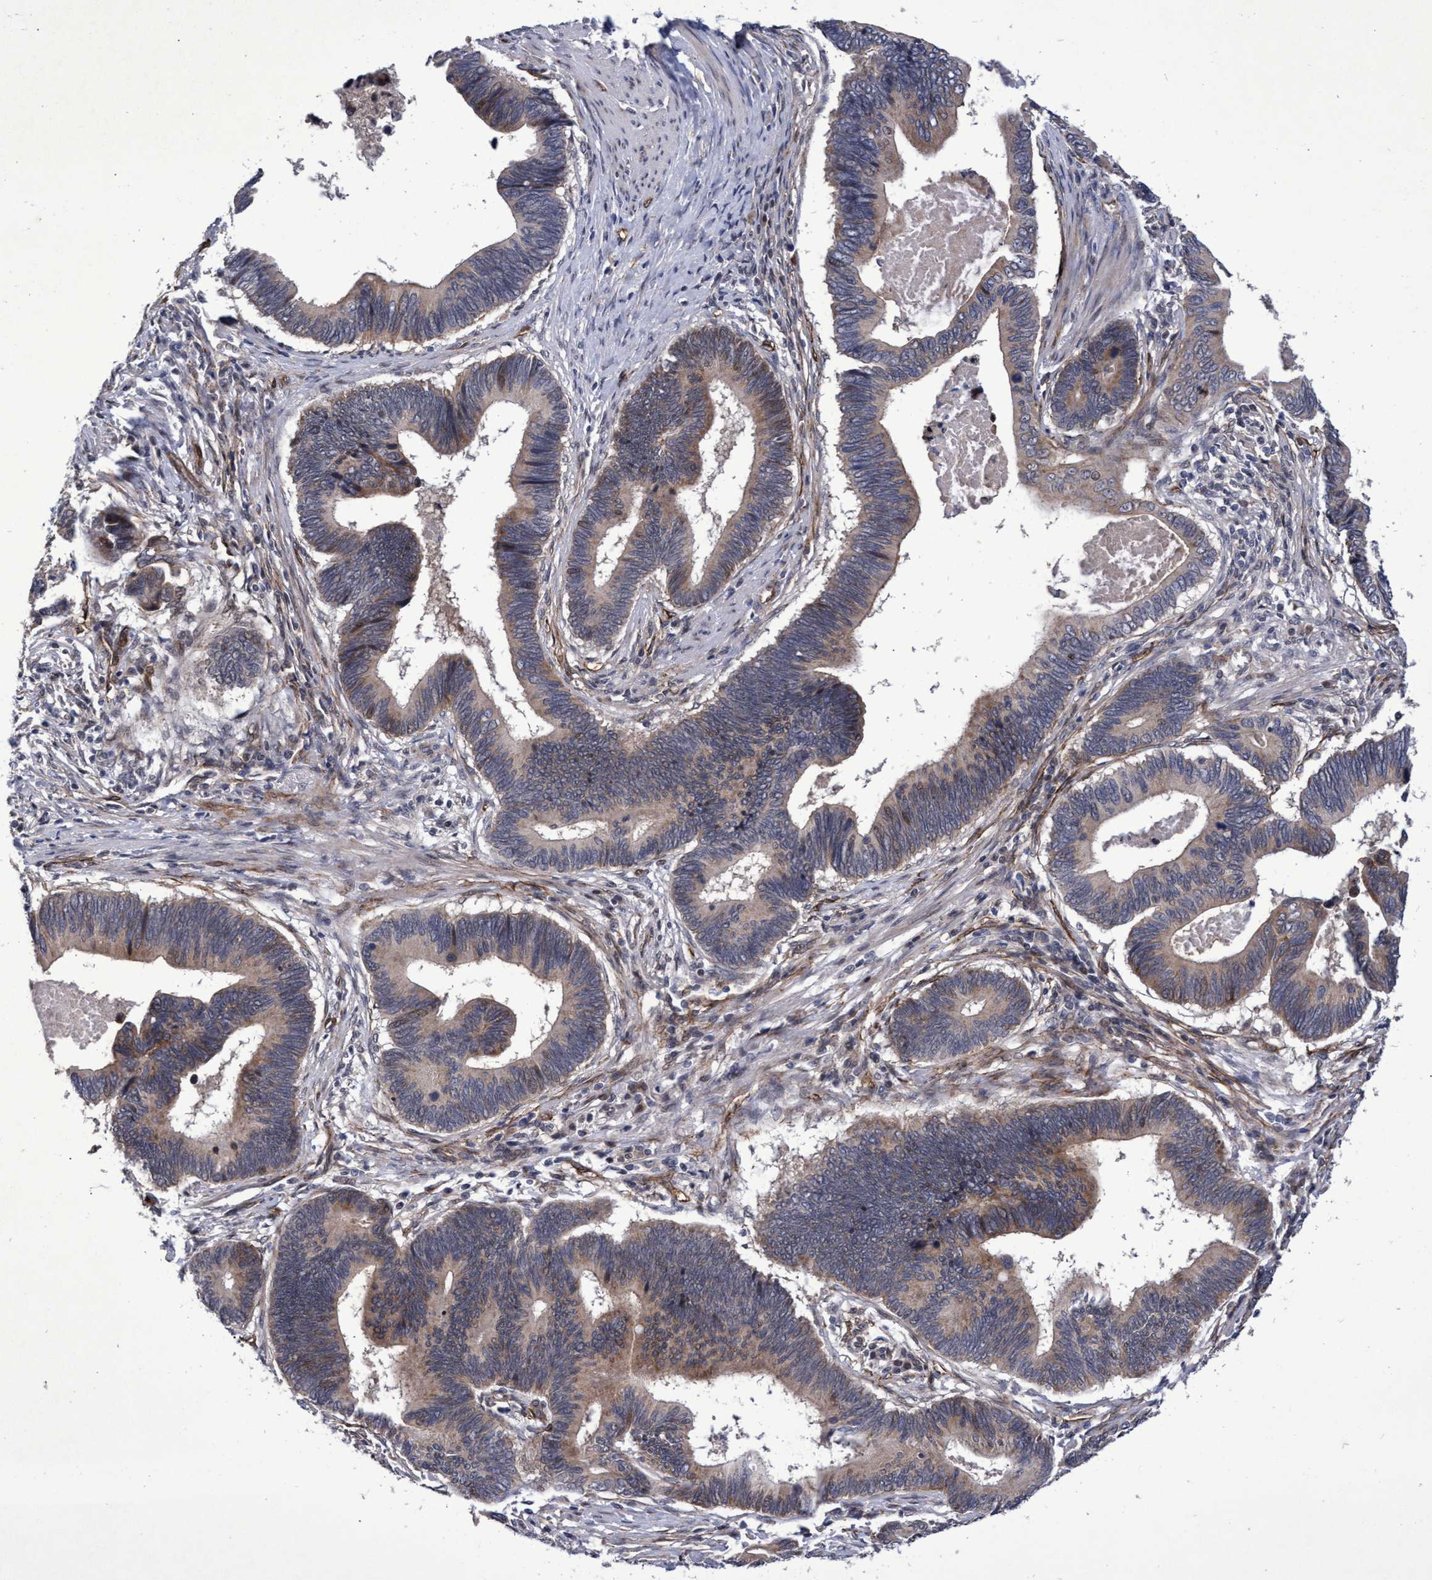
{"staining": {"intensity": "weak", "quantity": ">75%", "location": "cytoplasmic/membranous"}, "tissue": "pancreatic cancer", "cell_type": "Tumor cells", "image_type": "cancer", "snomed": [{"axis": "morphology", "description": "Adenocarcinoma, NOS"}, {"axis": "topography", "description": "Pancreas"}], "caption": "Immunohistochemical staining of pancreatic cancer exhibits weak cytoplasmic/membranous protein positivity in about >75% of tumor cells. (IHC, brightfield microscopy, high magnification).", "gene": "ZNF750", "patient": {"sex": "female", "age": 70}}